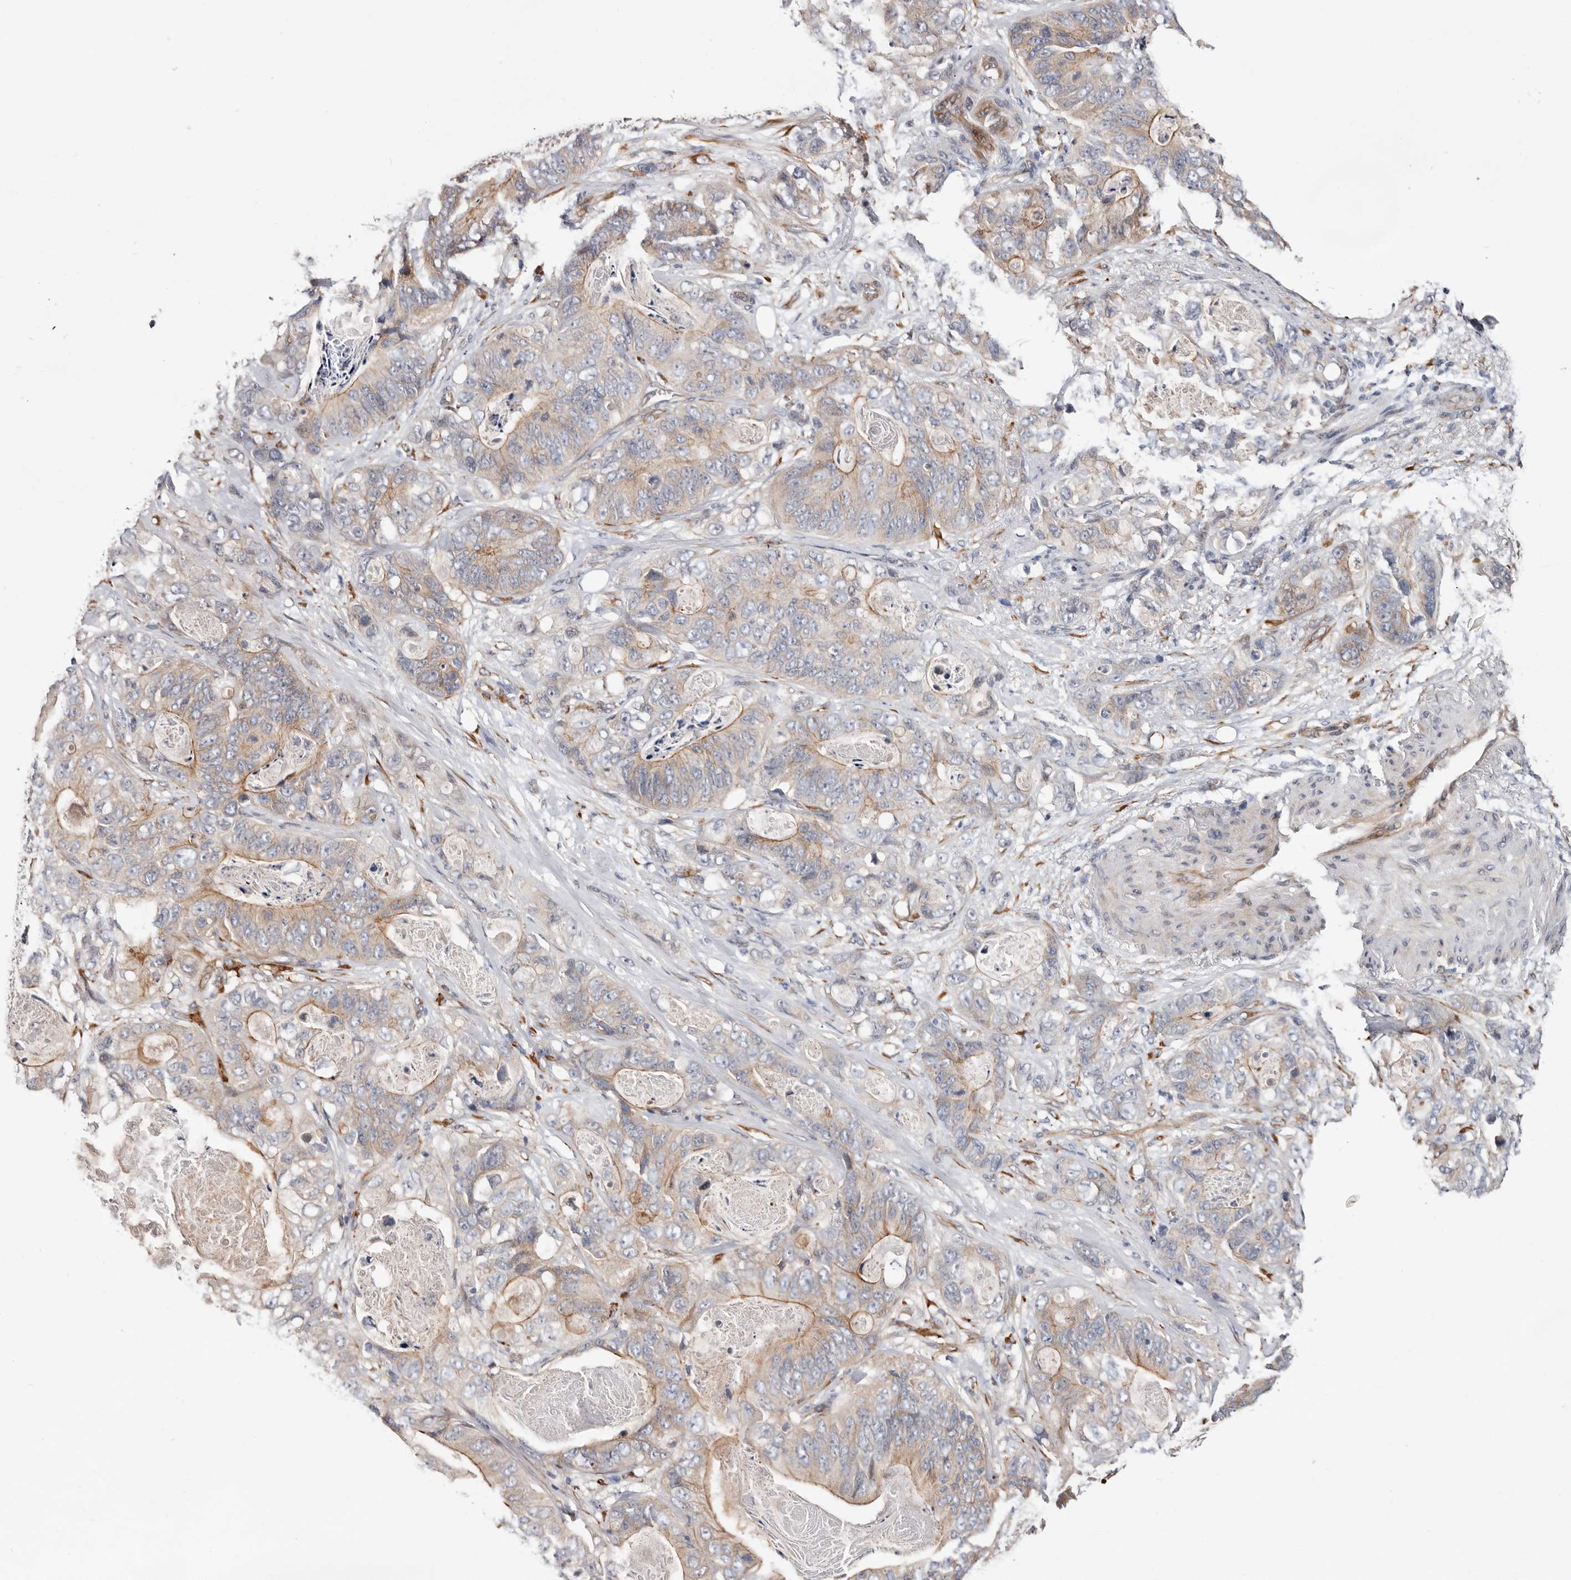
{"staining": {"intensity": "moderate", "quantity": "25%-75%", "location": "cytoplasmic/membranous"}, "tissue": "stomach cancer", "cell_type": "Tumor cells", "image_type": "cancer", "snomed": [{"axis": "morphology", "description": "Normal tissue, NOS"}, {"axis": "morphology", "description": "Adenocarcinoma, NOS"}, {"axis": "topography", "description": "Stomach"}], "caption": "DAB immunohistochemical staining of human stomach cancer exhibits moderate cytoplasmic/membranous protein expression in approximately 25%-75% of tumor cells.", "gene": "USH1C", "patient": {"sex": "female", "age": 89}}